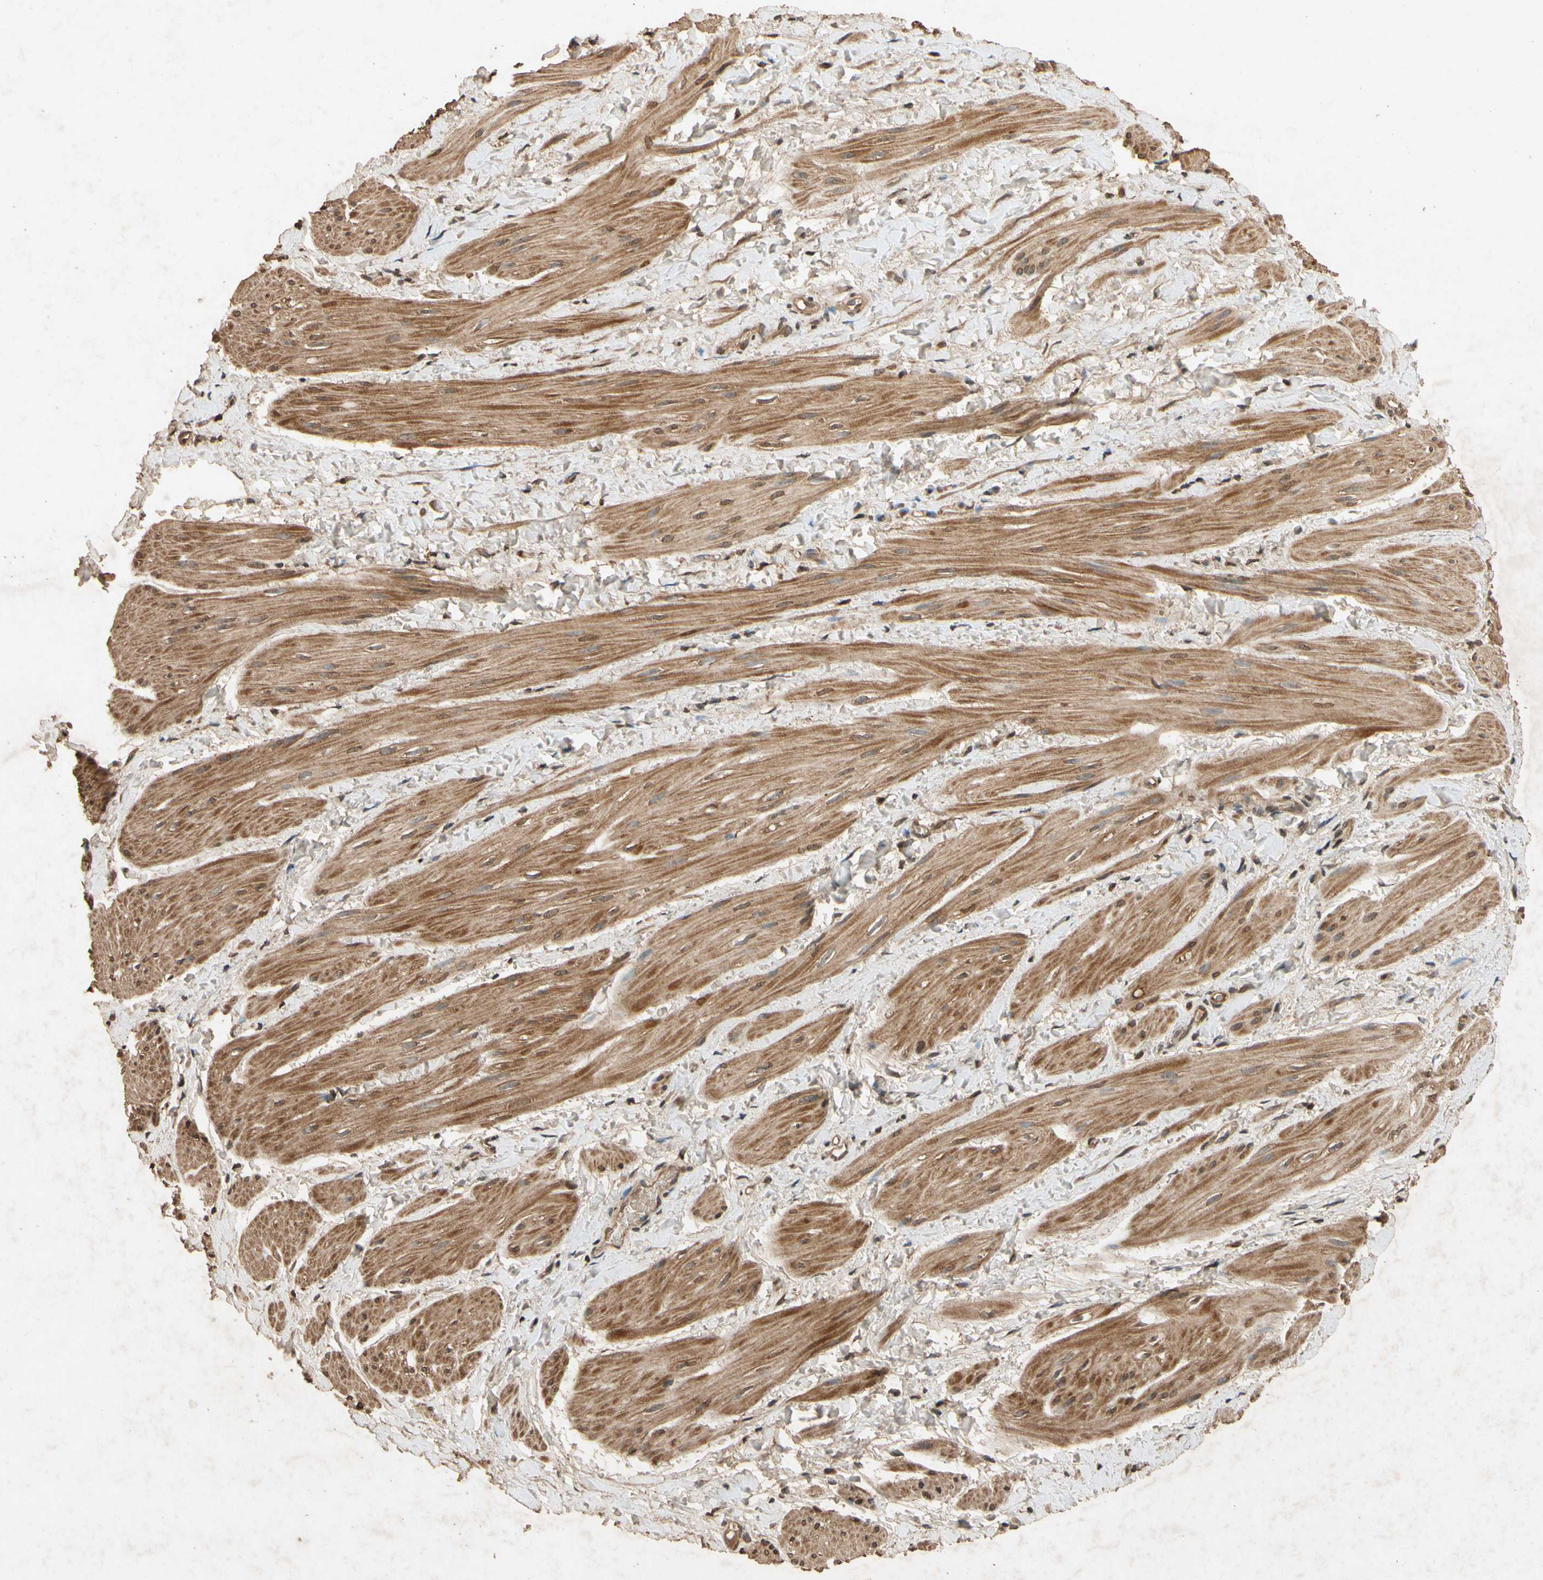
{"staining": {"intensity": "moderate", "quantity": ">75%", "location": "cytoplasmic/membranous,nuclear"}, "tissue": "smooth muscle", "cell_type": "Smooth muscle cells", "image_type": "normal", "snomed": [{"axis": "morphology", "description": "Normal tissue, NOS"}, {"axis": "topography", "description": "Smooth muscle"}], "caption": "About >75% of smooth muscle cells in benign smooth muscle display moderate cytoplasmic/membranous,nuclear protein expression as visualized by brown immunohistochemical staining.", "gene": "TXN2", "patient": {"sex": "male", "age": 16}}